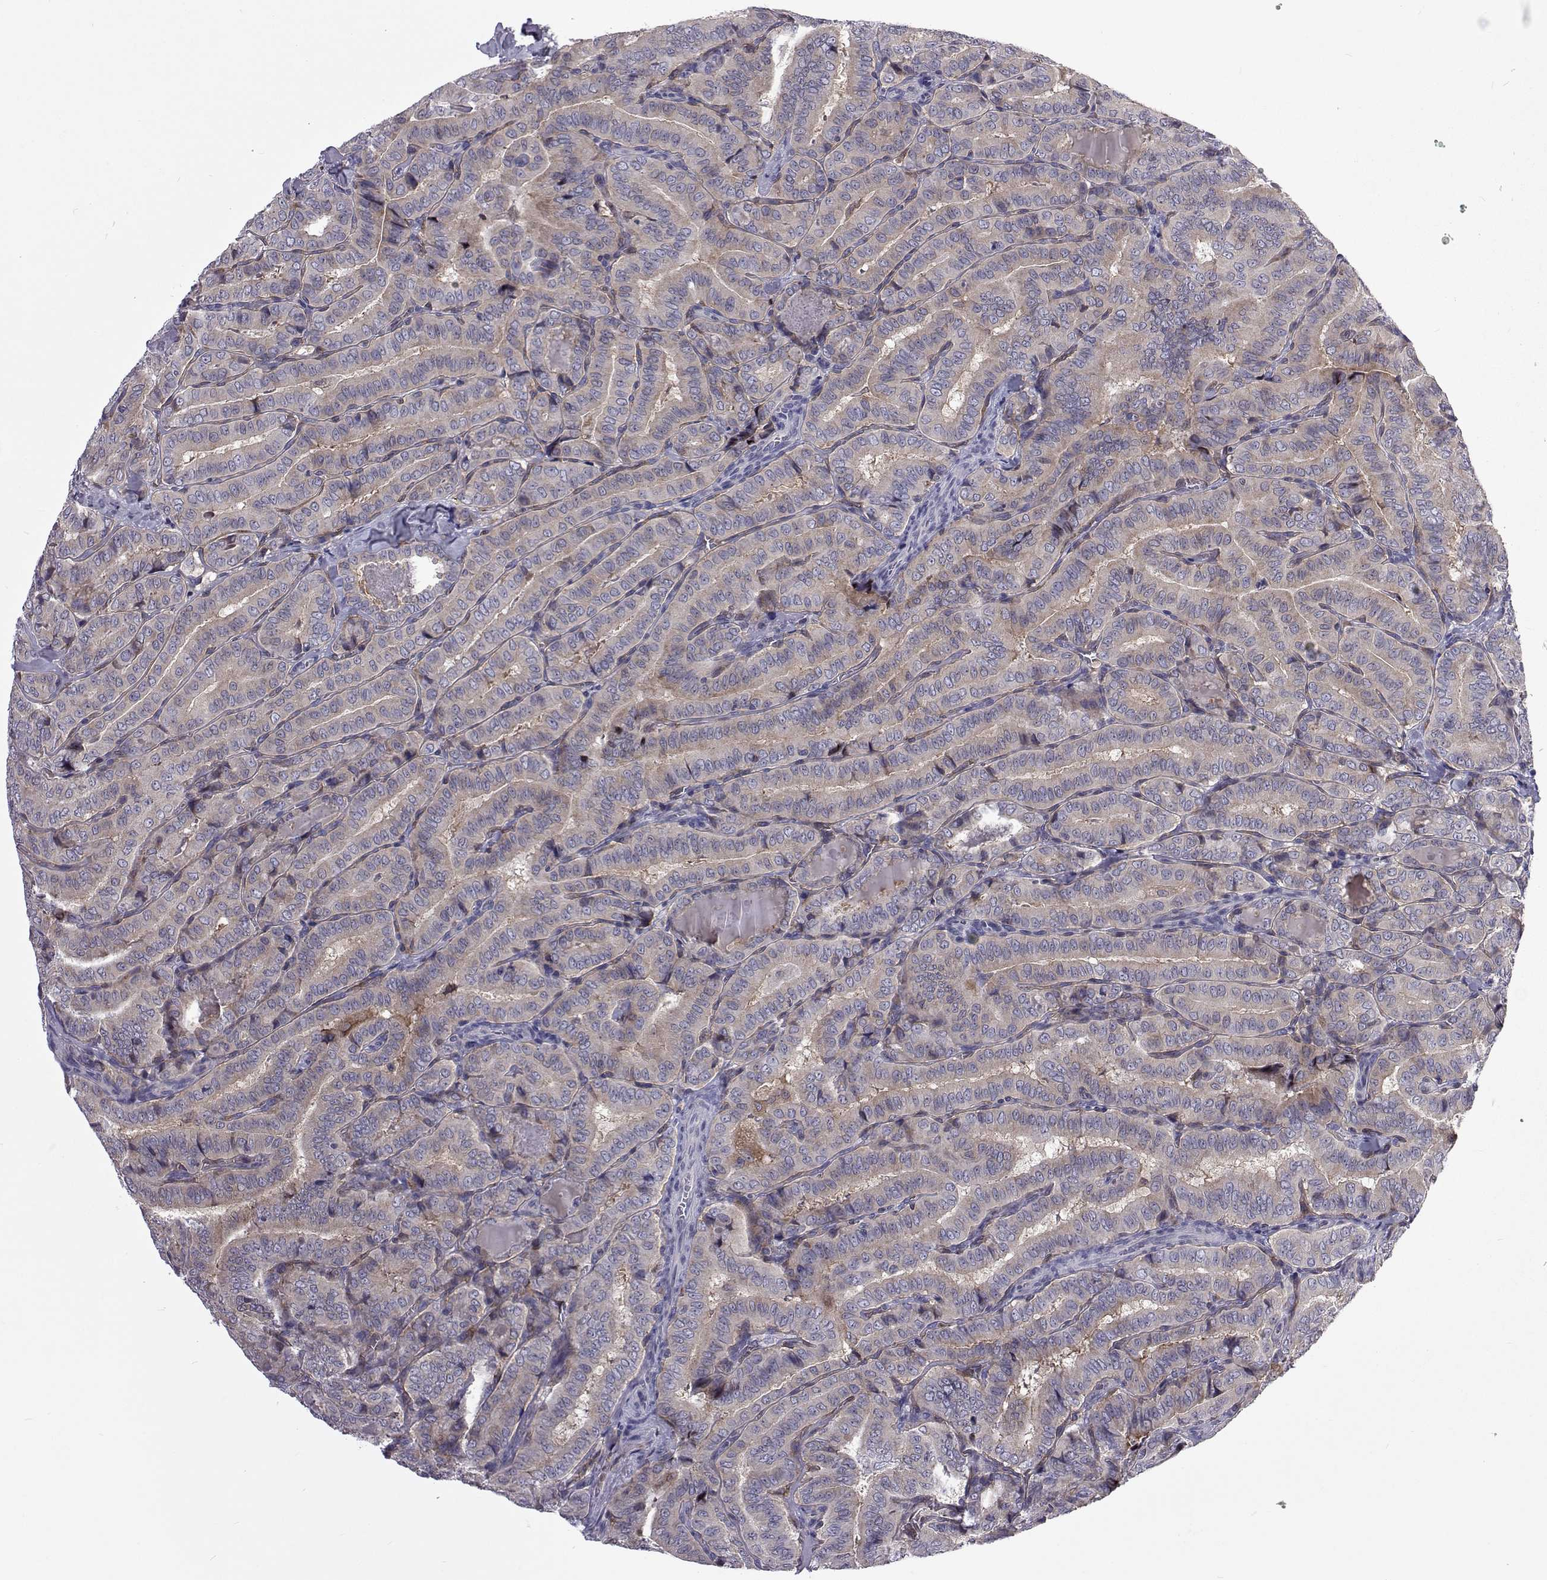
{"staining": {"intensity": "negative", "quantity": "none", "location": "none"}, "tissue": "thyroid cancer", "cell_type": "Tumor cells", "image_type": "cancer", "snomed": [{"axis": "morphology", "description": "Papillary adenocarcinoma, NOS"}, {"axis": "morphology", "description": "Papillary adenoma metastatic"}, {"axis": "topography", "description": "Thyroid gland"}], "caption": "This is an immunohistochemistry image of papillary adenoma metastatic (thyroid). There is no positivity in tumor cells.", "gene": "TCF15", "patient": {"sex": "female", "age": 50}}